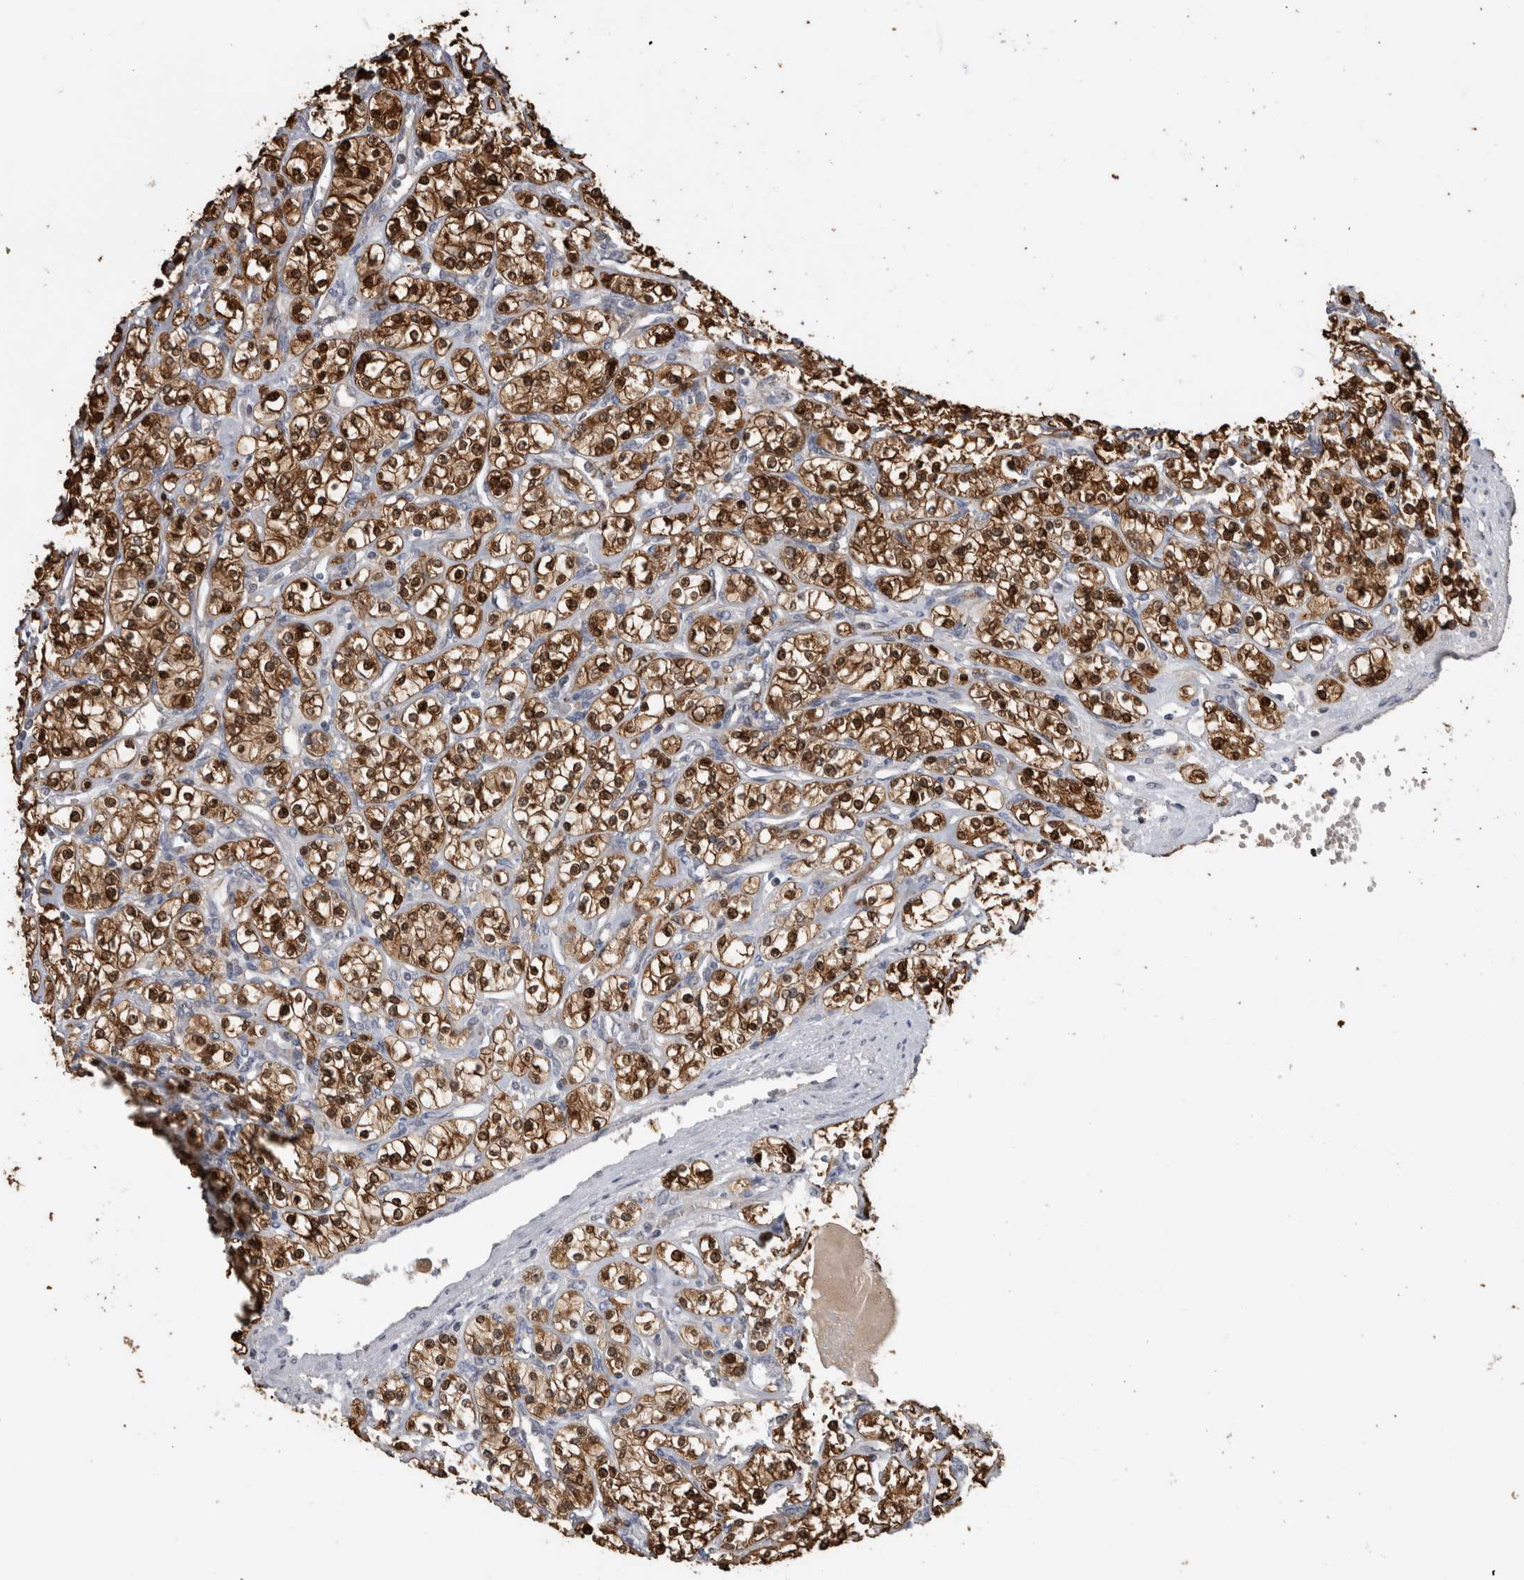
{"staining": {"intensity": "strong", "quantity": ">75%", "location": "cytoplasmic/membranous,nuclear"}, "tissue": "renal cancer", "cell_type": "Tumor cells", "image_type": "cancer", "snomed": [{"axis": "morphology", "description": "Adenocarcinoma, NOS"}, {"axis": "topography", "description": "Kidney"}], "caption": "Brown immunohistochemical staining in adenocarcinoma (renal) displays strong cytoplasmic/membranous and nuclear expression in approximately >75% of tumor cells. (IHC, brightfield microscopy, high magnification).", "gene": "USH1G", "patient": {"sex": "male", "age": 77}}